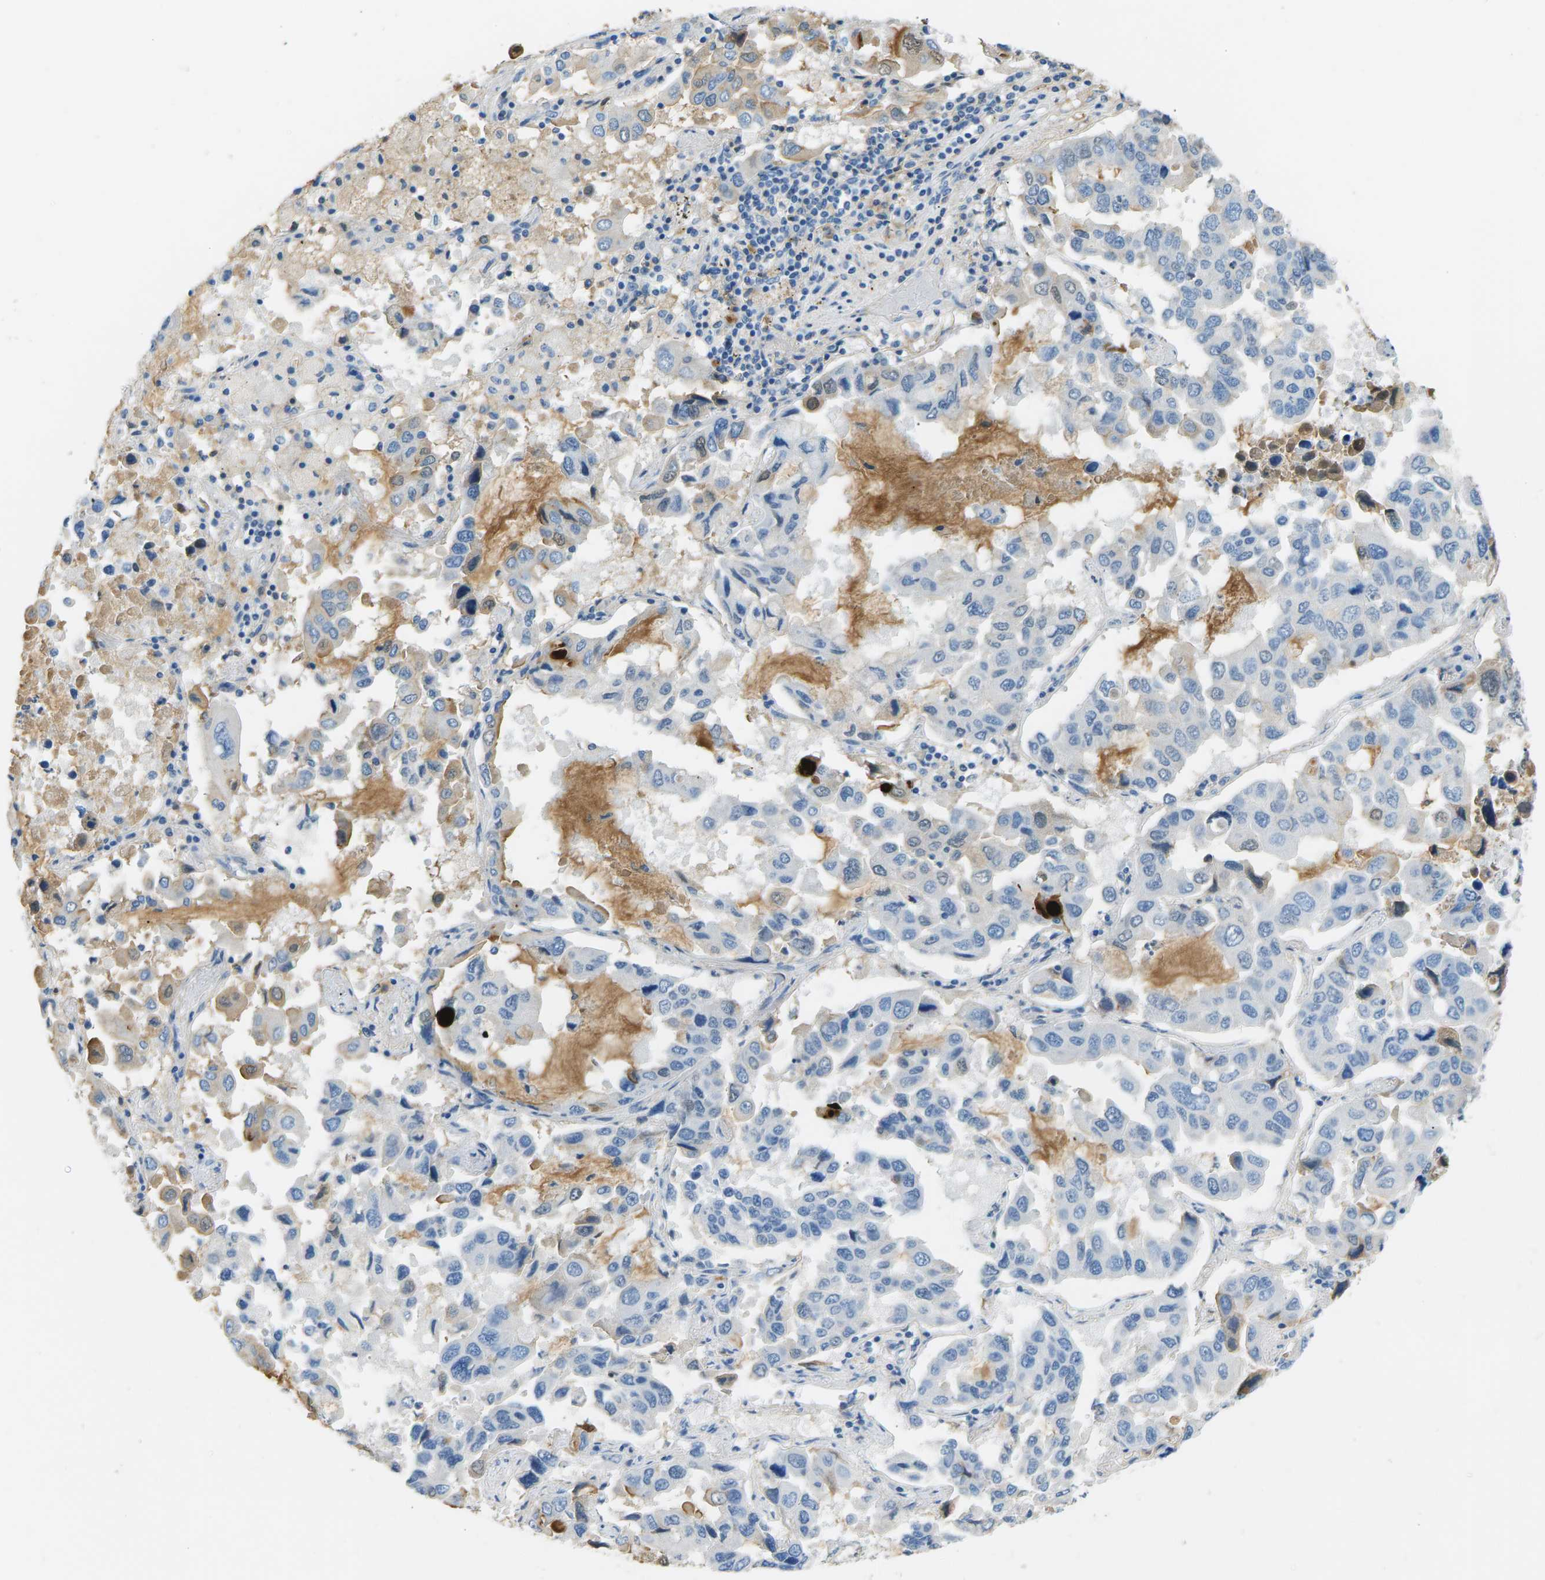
{"staining": {"intensity": "negative", "quantity": "none", "location": "none"}, "tissue": "lung cancer", "cell_type": "Tumor cells", "image_type": "cancer", "snomed": [{"axis": "morphology", "description": "Adenocarcinoma, NOS"}, {"axis": "topography", "description": "Lung"}], "caption": "A high-resolution image shows IHC staining of lung adenocarcinoma, which demonstrates no significant staining in tumor cells. (DAB (3,3'-diaminobenzidine) immunohistochemistry (IHC), high magnification).", "gene": "CFI", "patient": {"sex": "male", "age": 64}}